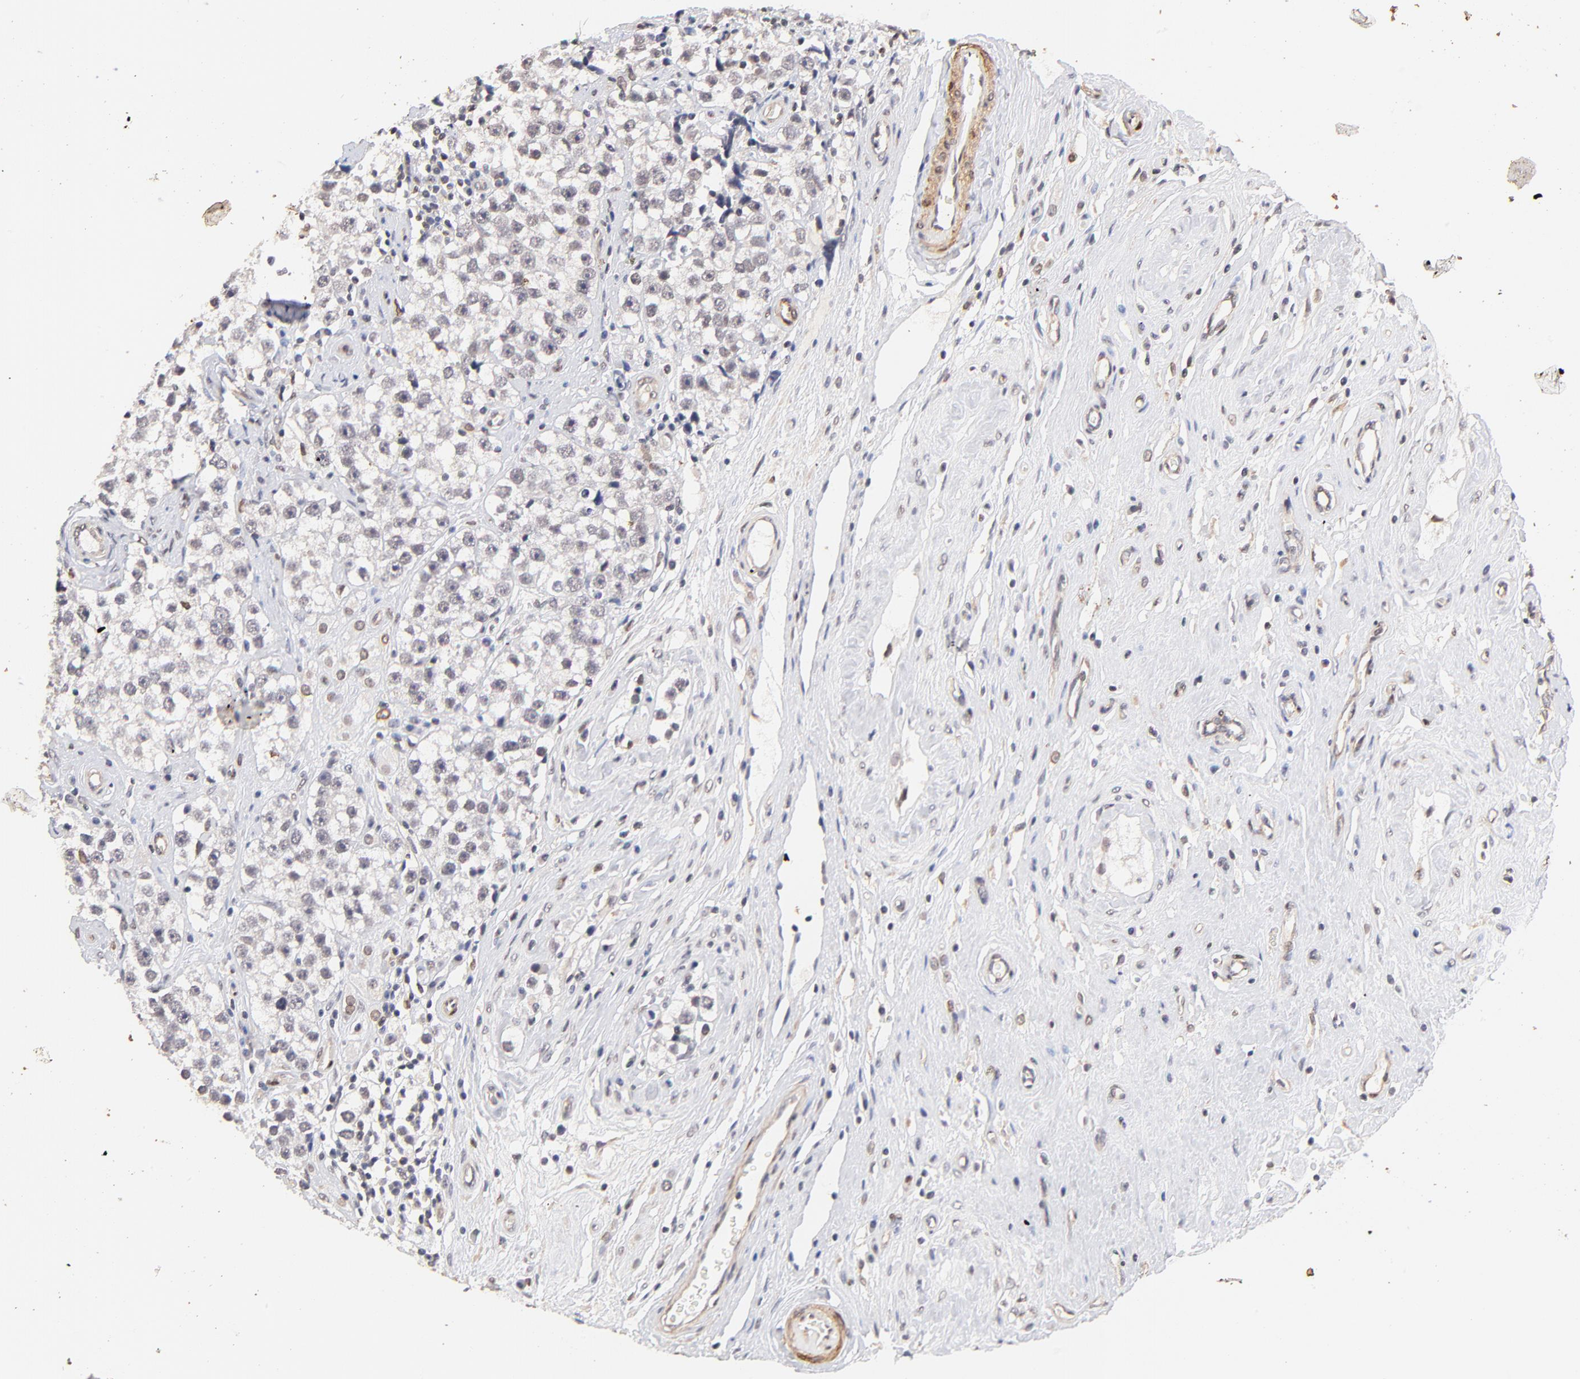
{"staining": {"intensity": "weak", "quantity": "25%-75%", "location": "cytoplasmic/membranous,nuclear"}, "tissue": "testis cancer", "cell_type": "Tumor cells", "image_type": "cancer", "snomed": [{"axis": "morphology", "description": "Seminoma, NOS"}, {"axis": "topography", "description": "Testis"}], "caption": "Tumor cells show low levels of weak cytoplasmic/membranous and nuclear expression in about 25%-75% of cells in testis cancer. The protein is stained brown, and the nuclei are stained in blue (DAB IHC with brightfield microscopy, high magnification).", "gene": "ZFP92", "patient": {"sex": "male", "age": 32}}